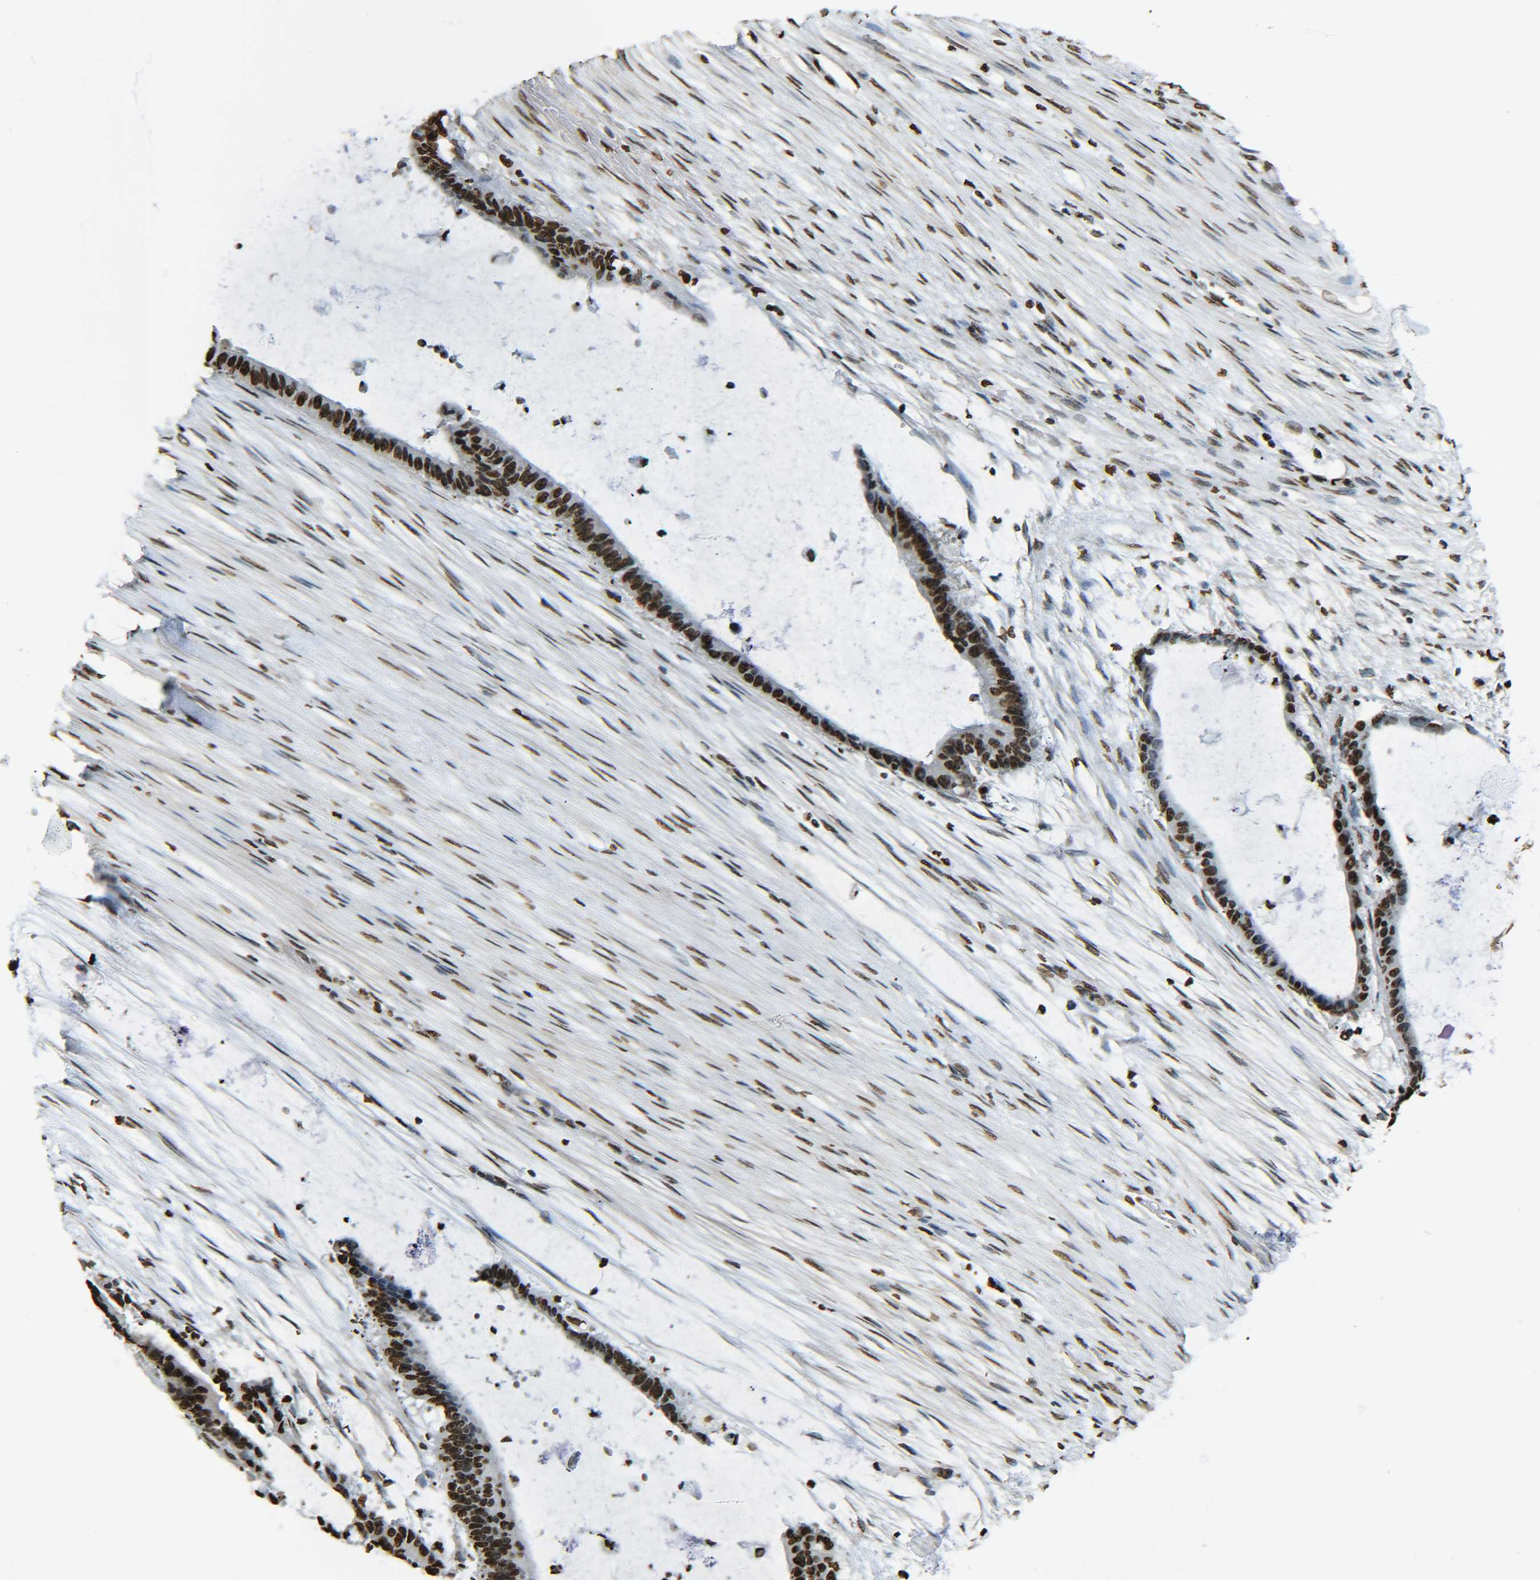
{"staining": {"intensity": "strong", "quantity": ">75%", "location": "nuclear"}, "tissue": "liver cancer", "cell_type": "Tumor cells", "image_type": "cancer", "snomed": [{"axis": "morphology", "description": "Cholangiocarcinoma"}, {"axis": "topography", "description": "Liver"}], "caption": "Human cholangiocarcinoma (liver) stained for a protein (brown) demonstrates strong nuclear positive expression in about >75% of tumor cells.", "gene": "H4C16", "patient": {"sex": "female", "age": 73}}